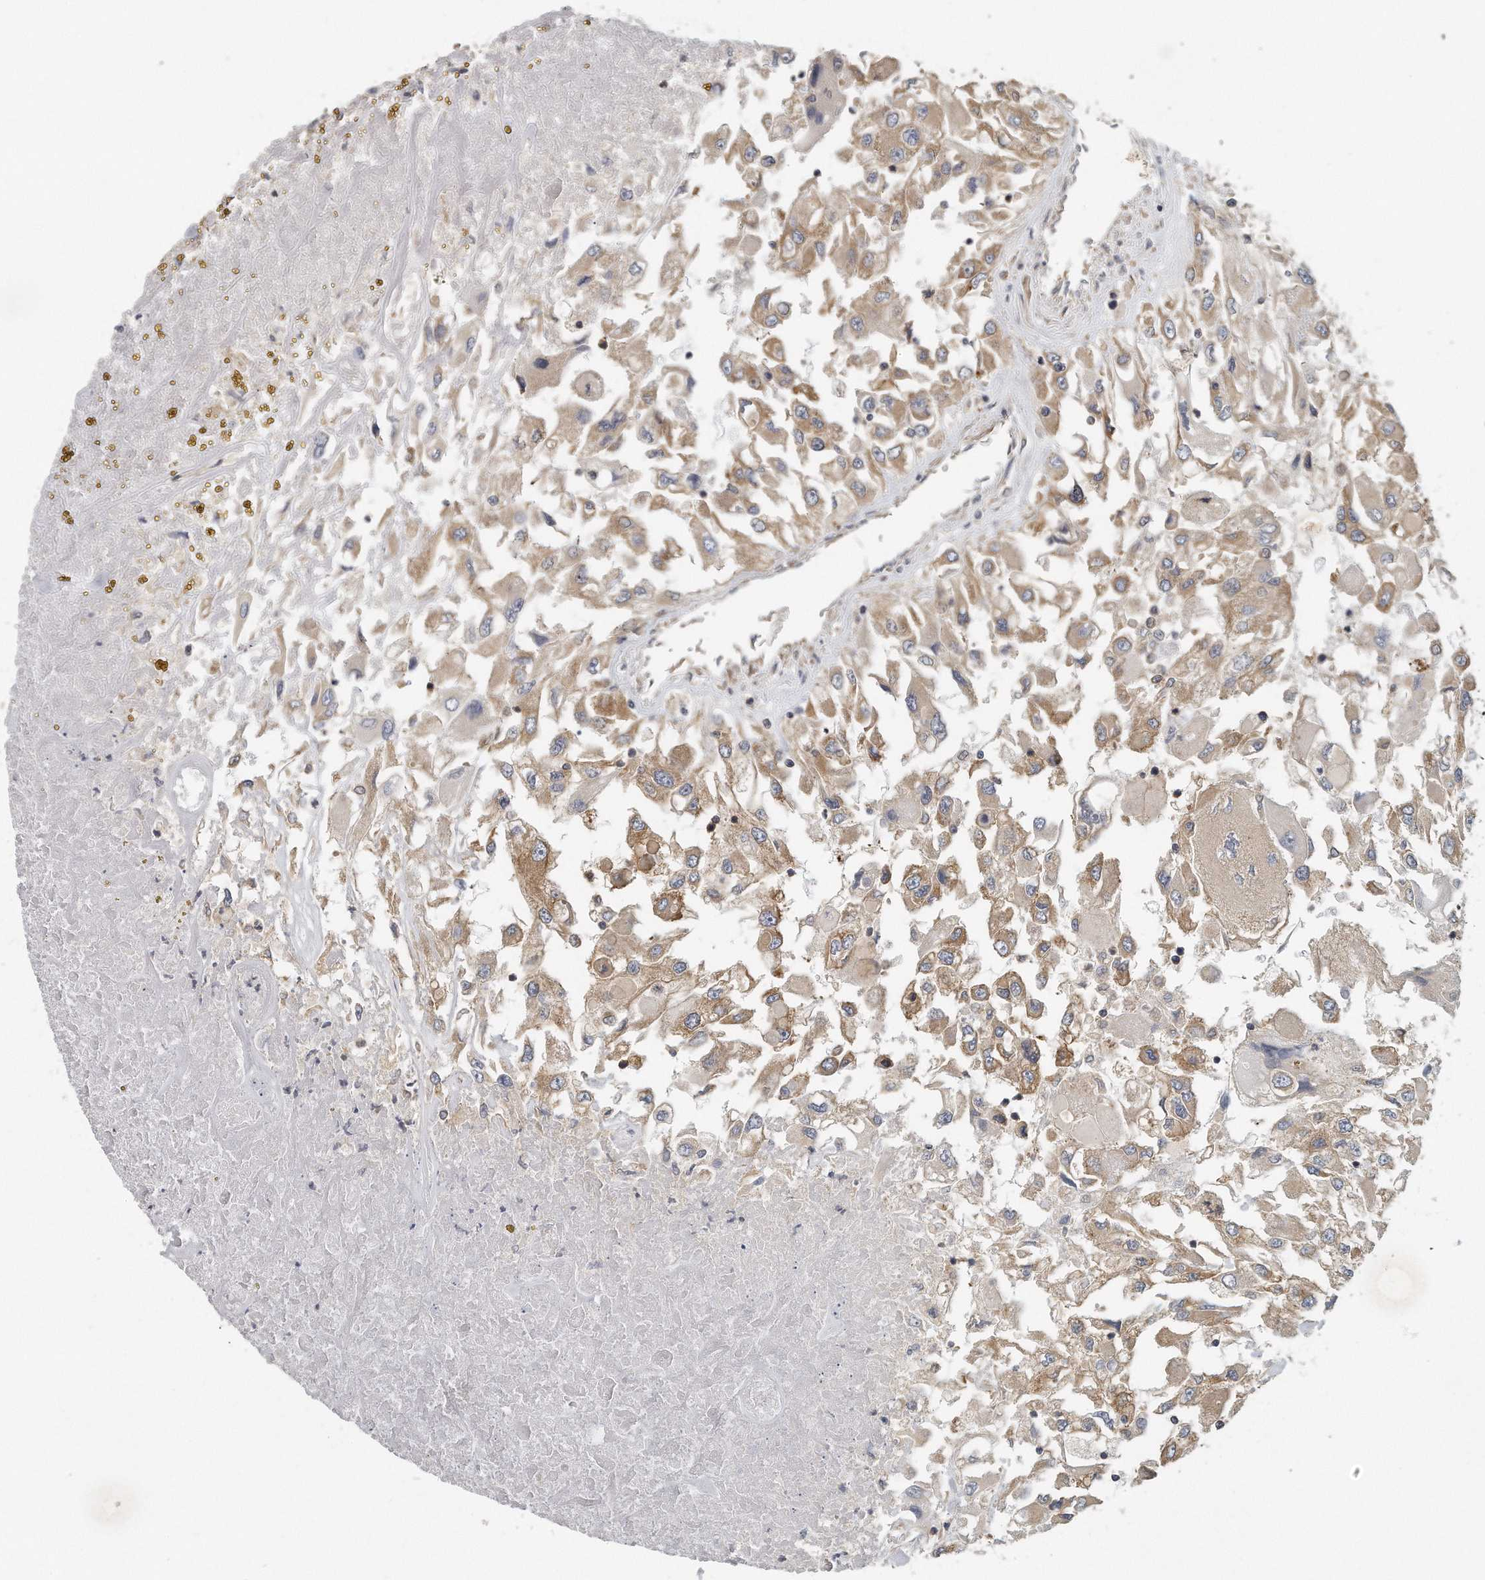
{"staining": {"intensity": "moderate", "quantity": ">75%", "location": "cytoplasmic/membranous"}, "tissue": "renal cancer", "cell_type": "Tumor cells", "image_type": "cancer", "snomed": [{"axis": "morphology", "description": "Adenocarcinoma, NOS"}, {"axis": "topography", "description": "Kidney"}], "caption": "Tumor cells display medium levels of moderate cytoplasmic/membranous staining in about >75% of cells in renal cancer (adenocarcinoma).", "gene": "EIF3I", "patient": {"sex": "female", "age": 52}}